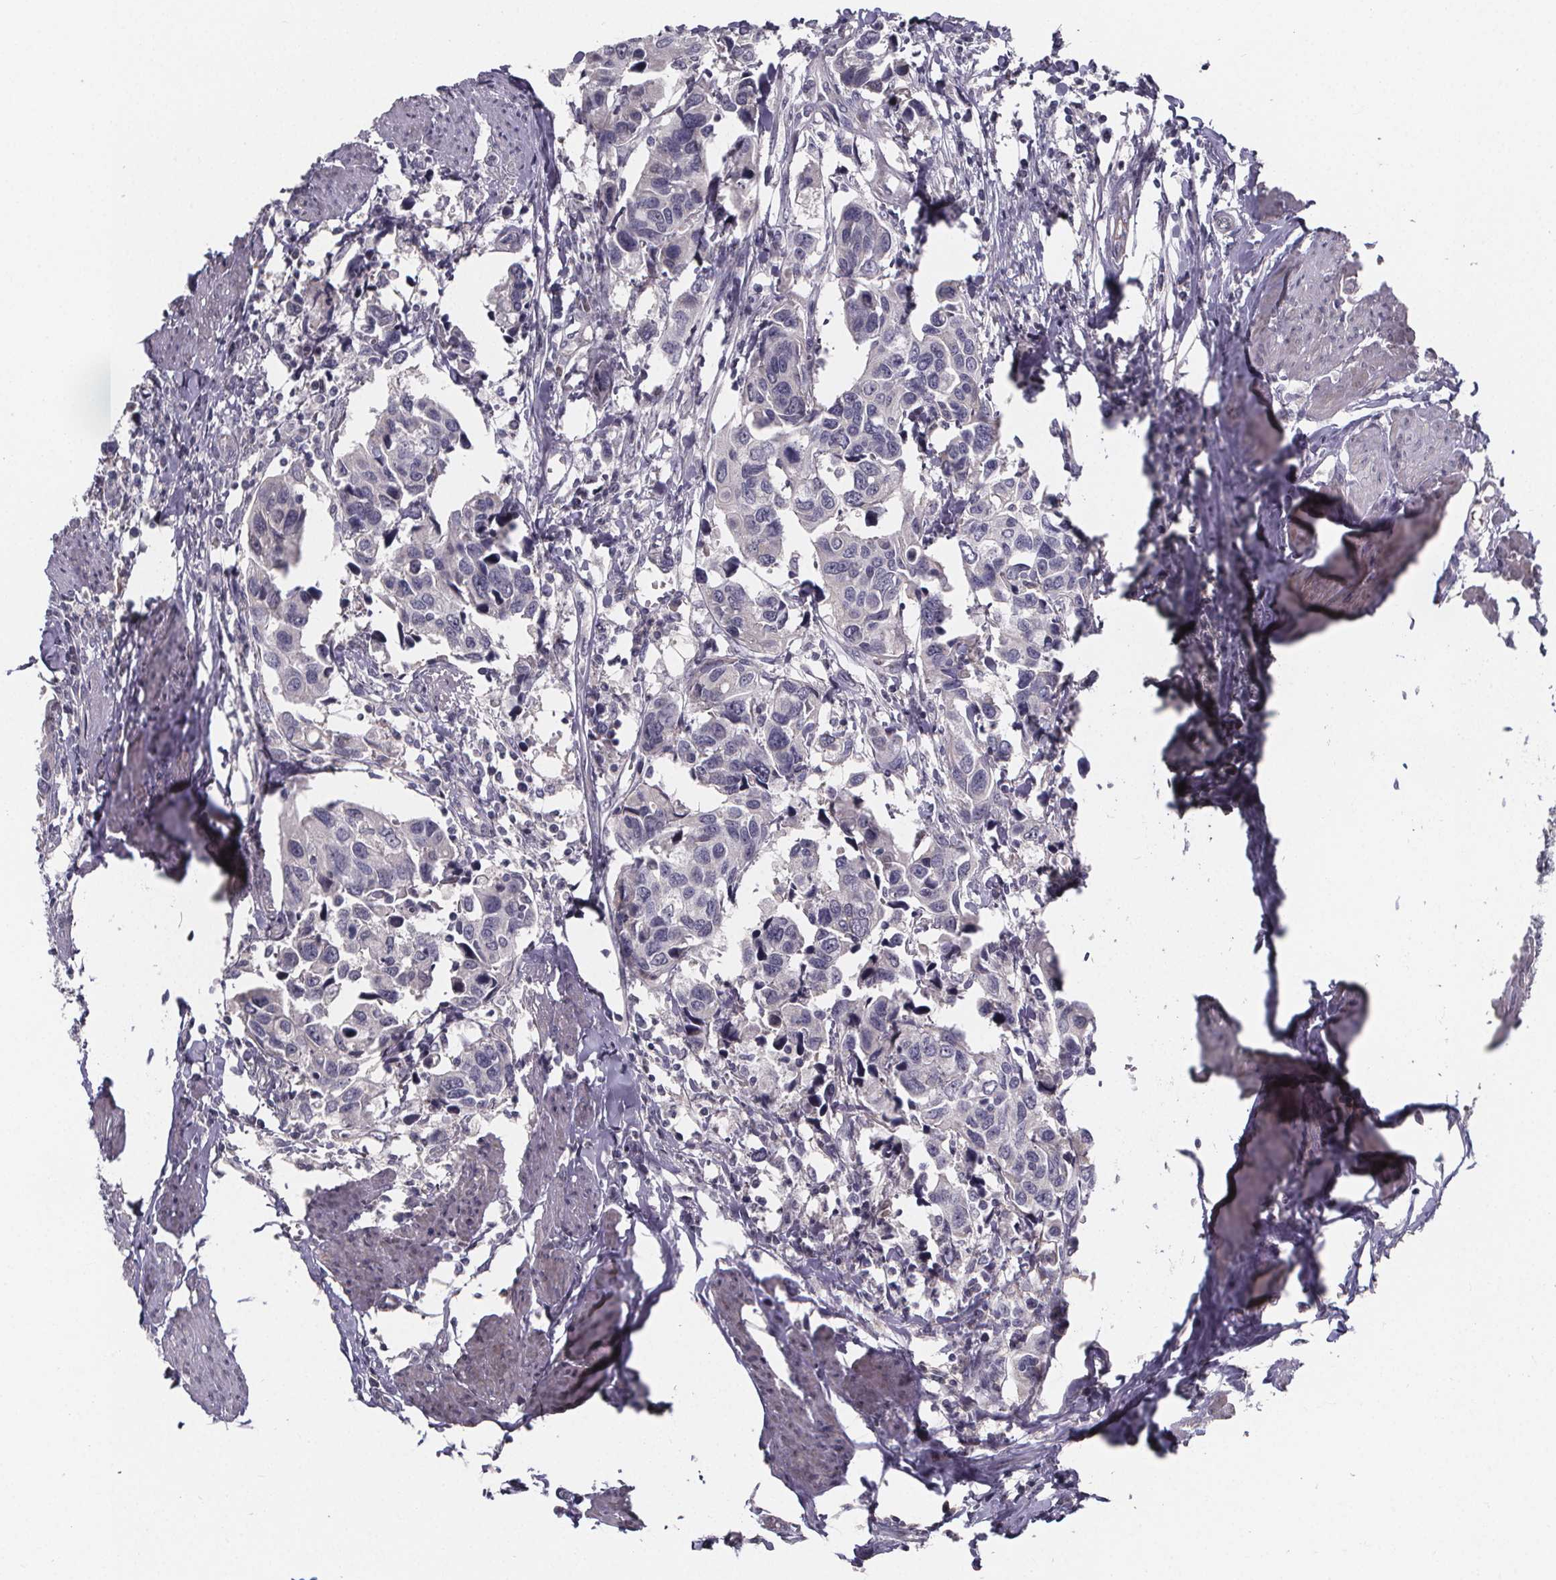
{"staining": {"intensity": "negative", "quantity": "none", "location": "none"}, "tissue": "urothelial cancer", "cell_type": "Tumor cells", "image_type": "cancer", "snomed": [{"axis": "morphology", "description": "Urothelial carcinoma, High grade"}, {"axis": "topography", "description": "Urinary bladder"}], "caption": "IHC micrograph of neoplastic tissue: human urothelial carcinoma (high-grade) stained with DAB shows no significant protein expression in tumor cells.", "gene": "AGT", "patient": {"sex": "male", "age": 60}}